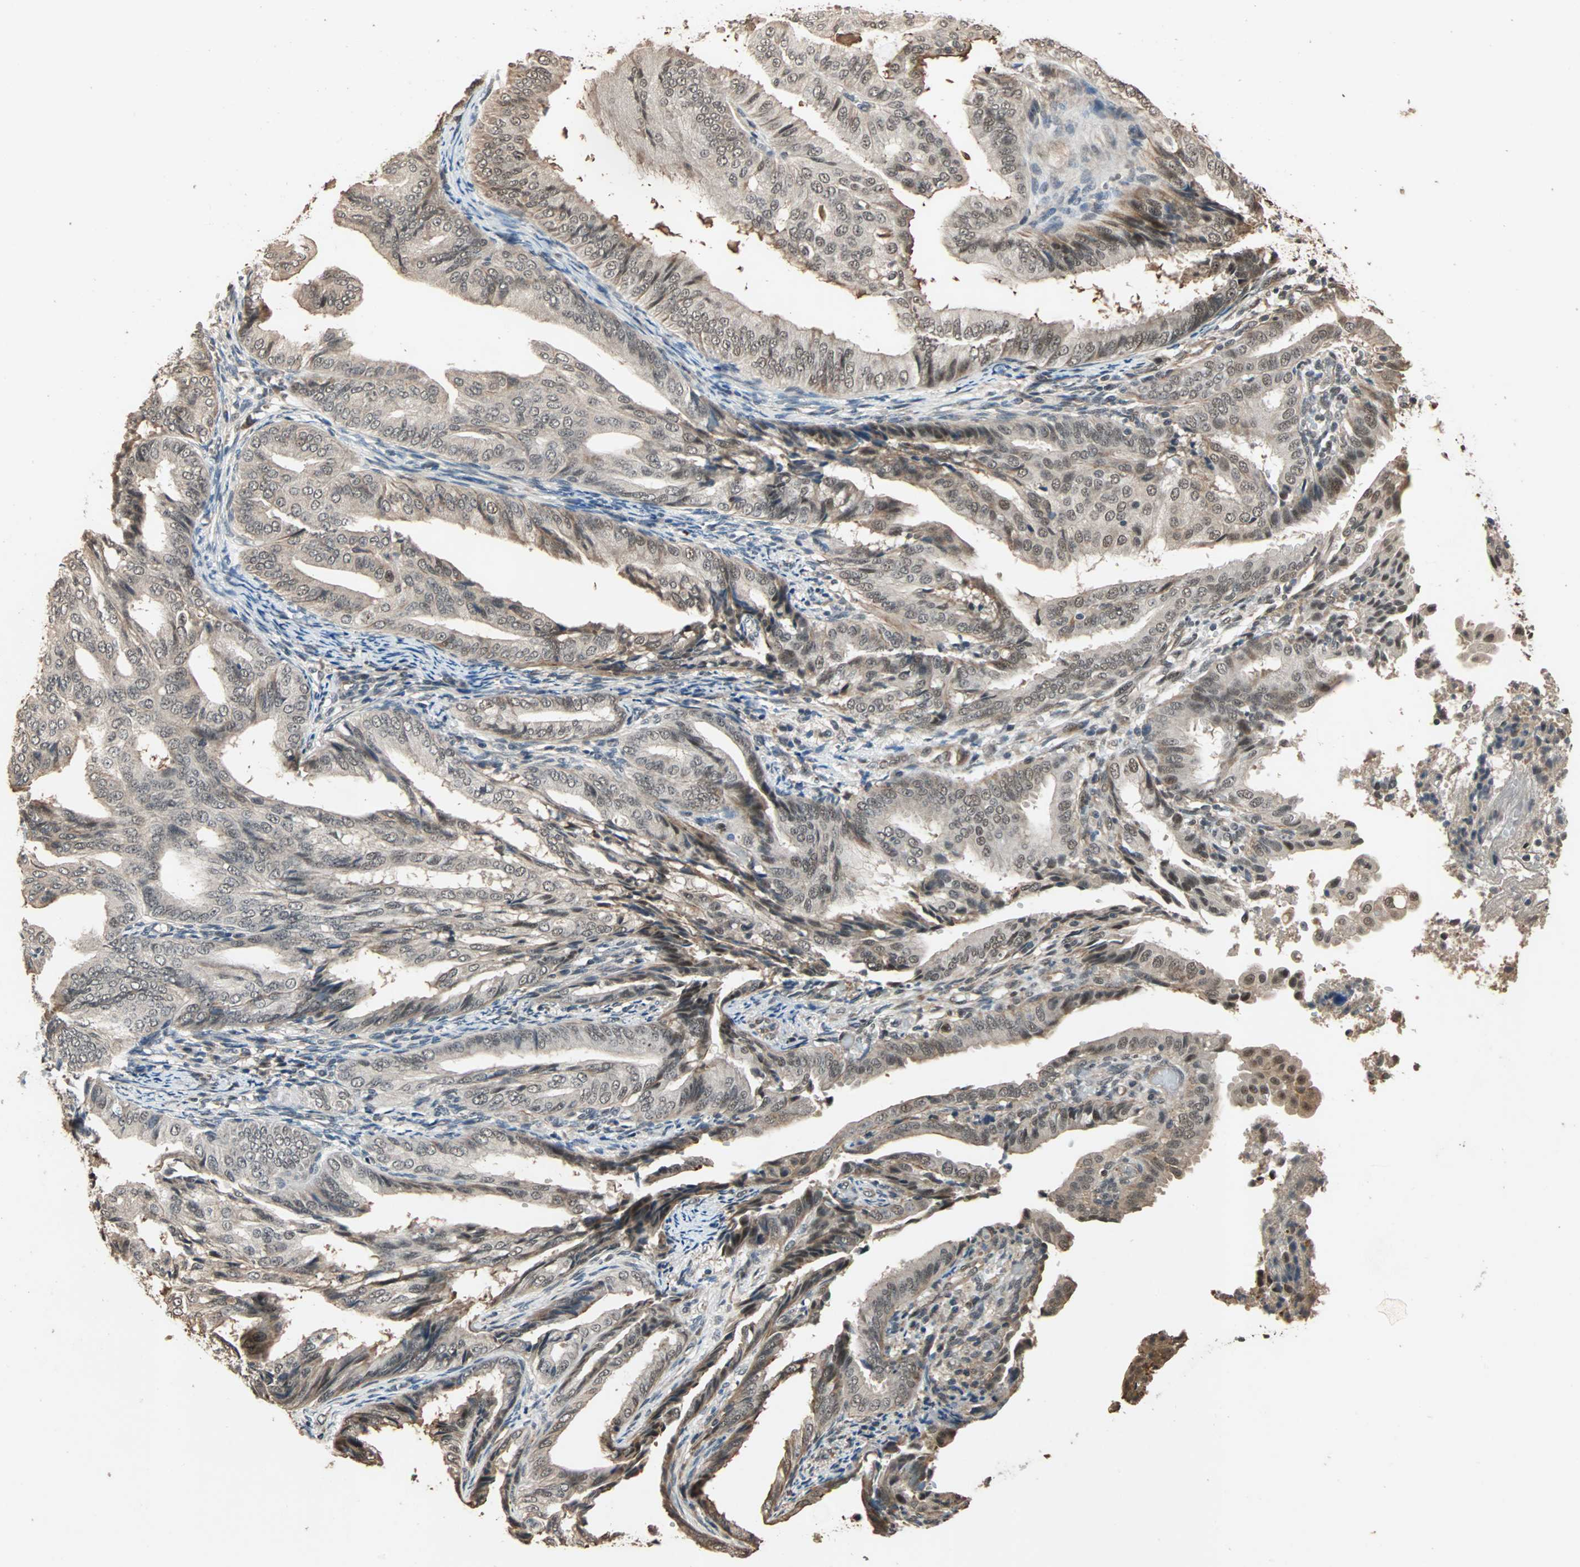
{"staining": {"intensity": "weak", "quantity": "25%-75%", "location": "cytoplasmic/membranous,nuclear"}, "tissue": "endometrial cancer", "cell_type": "Tumor cells", "image_type": "cancer", "snomed": [{"axis": "morphology", "description": "Adenocarcinoma, NOS"}, {"axis": "topography", "description": "Endometrium"}], "caption": "Immunohistochemistry (IHC) (DAB (3,3'-diaminobenzidine)) staining of endometrial cancer displays weak cytoplasmic/membranous and nuclear protein expression in about 25%-75% of tumor cells.", "gene": "CDC5L", "patient": {"sex": "female", "age": 58}}